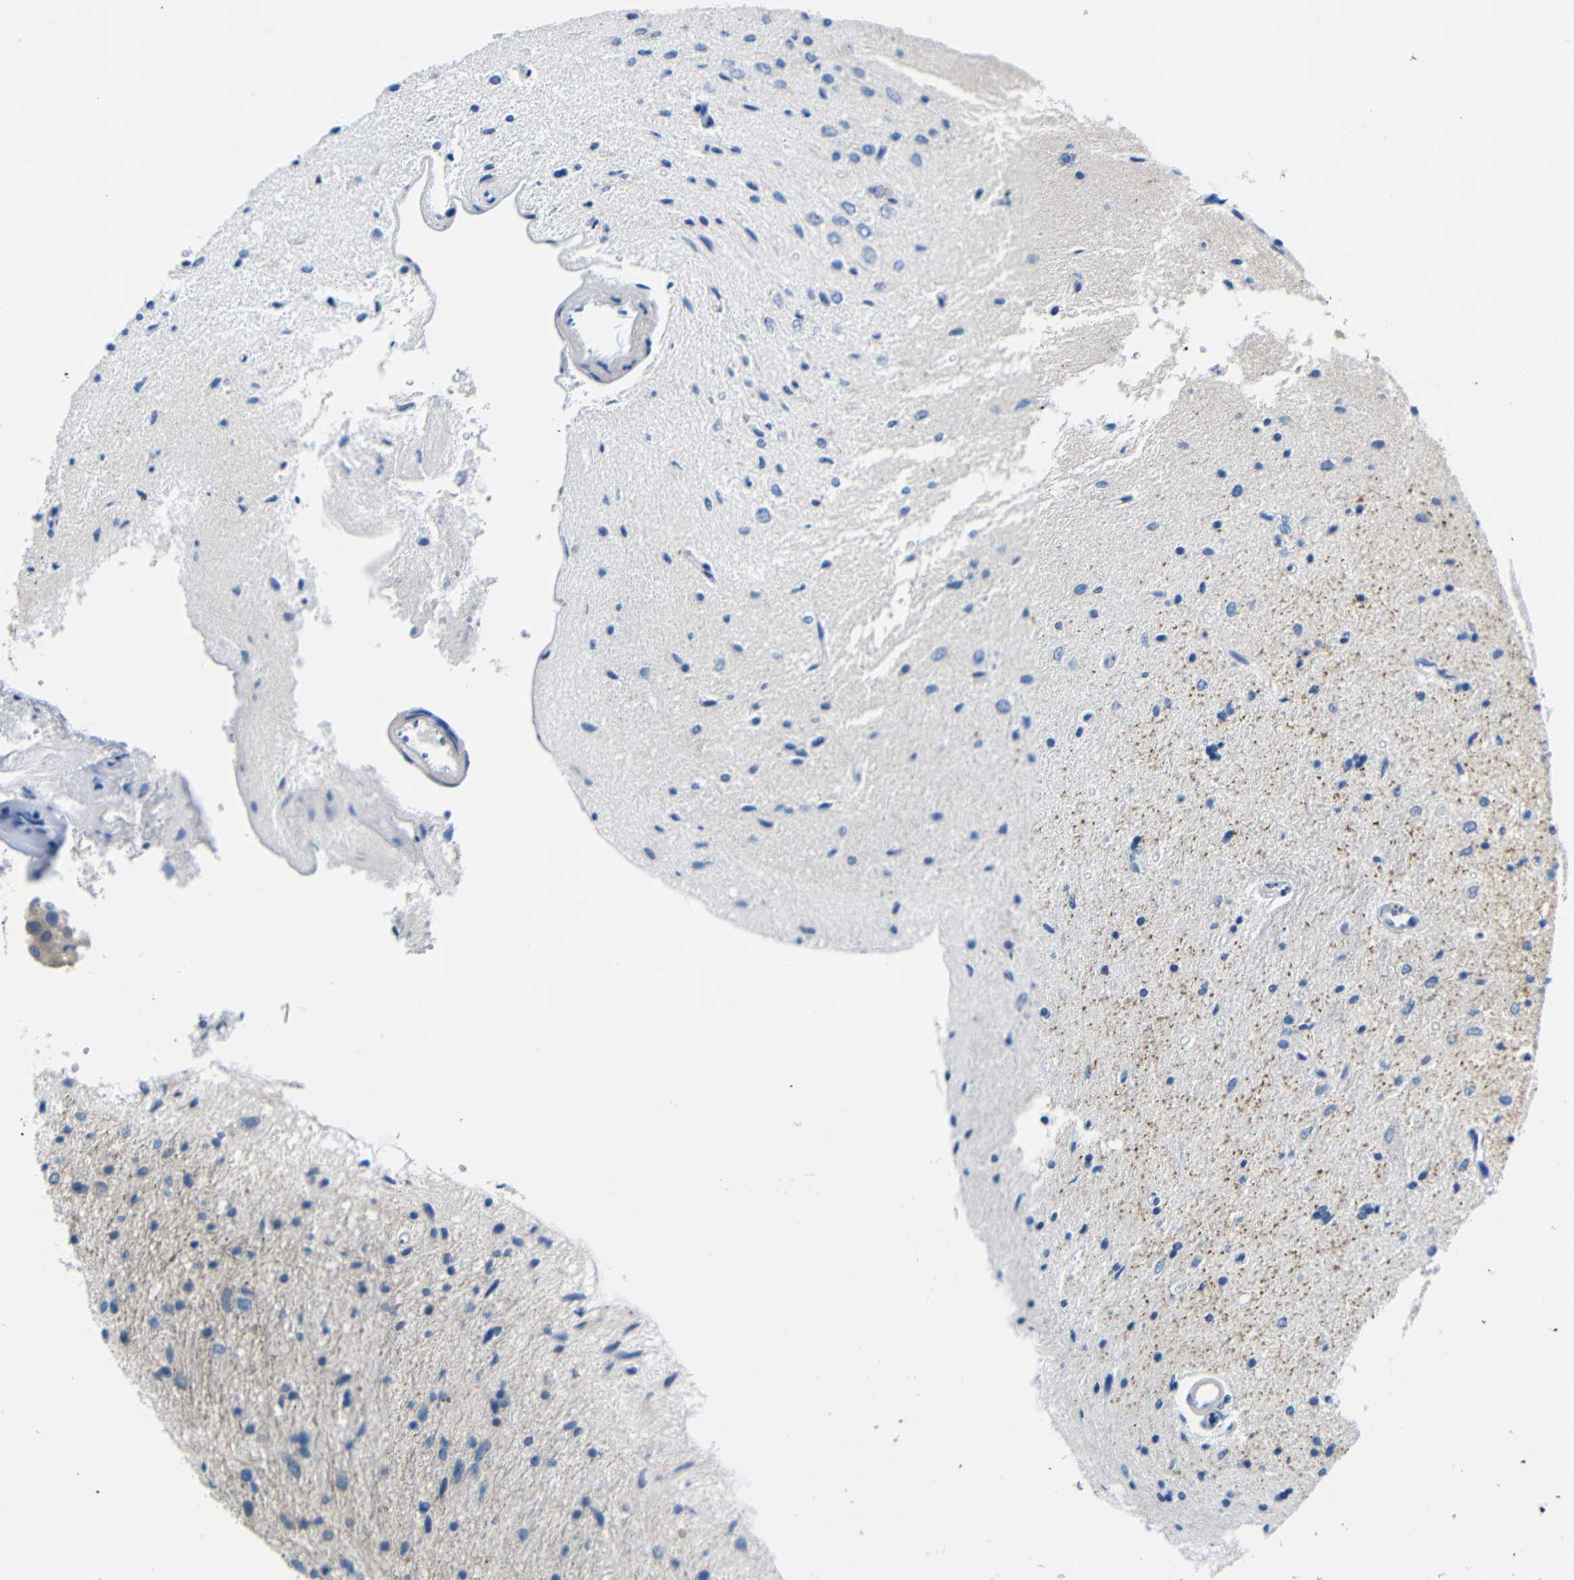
{"staining": {"intensity": "negative", "quantity": "none", "location": "none"}, "tissue": "glioma", "cell_type": "Tumor cells", "image_type": "cancer", "snomed": [{"axis": "morphology", "description": "Glioma, malignant, Low grade"}, {"axis": "topography", "description": "Brain"}], "caption": "High power microscopy image of an immunohistochemistry (IHC) micrograph of low-grade glioma (malignant), revealing no significant staining in tumor cells.", "gene": "NEGR1", "patient": {"sex": "male", "age": 77}}